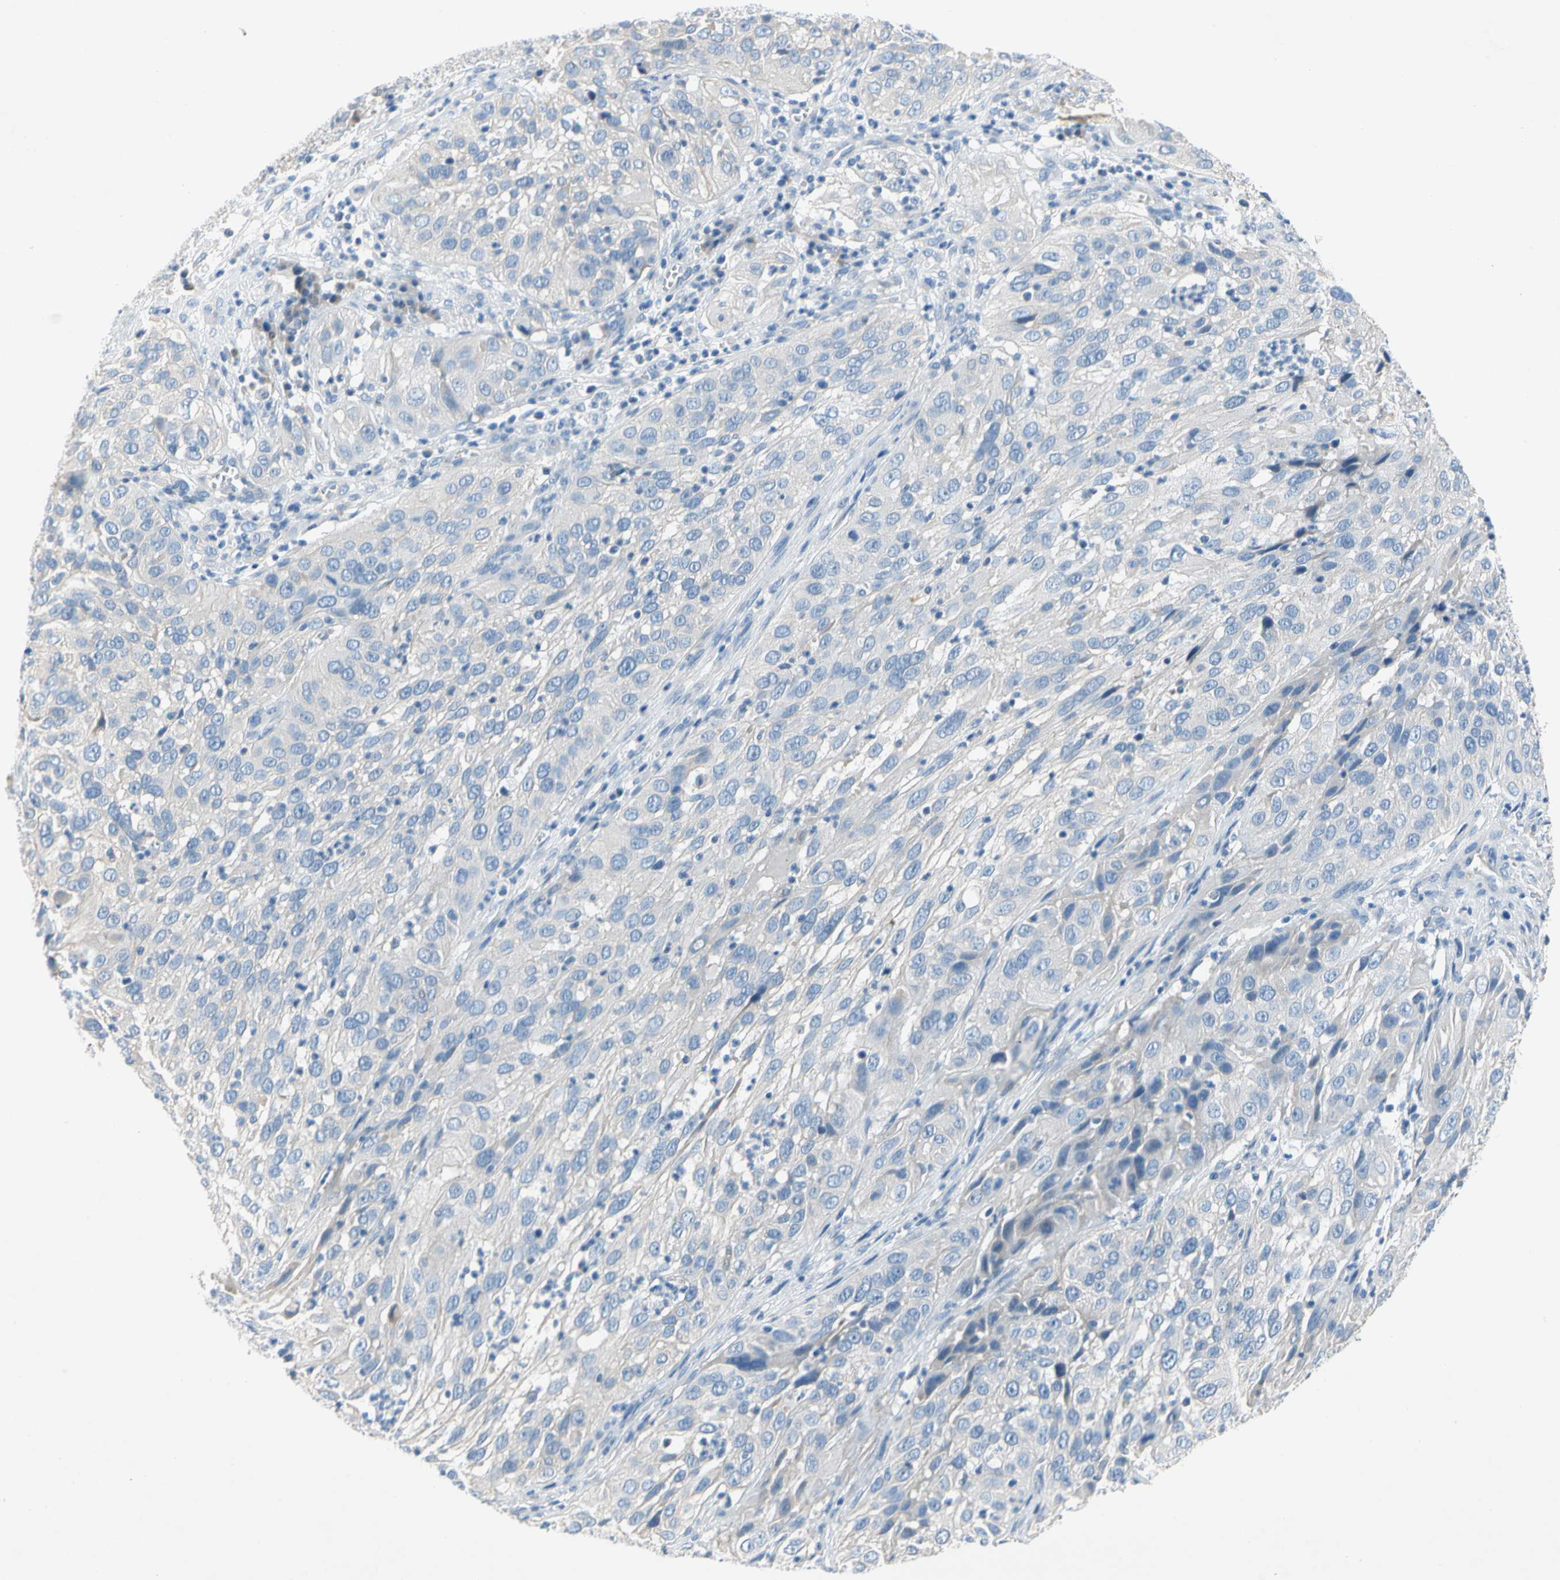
{"staining": {"intensity": "negative", "quantity": "none", "location": "none"}, "tissue": "cervical cancer", "cell_type": "Tumor cells", "image_type": "cancer", "snomed": [{"axis": "morphology", "description": "Squamous cell carcinoma, NOS"}, {"axis": "topography", "description": "Cervix"}], "caption": "An image of human cervical squamous cell carcinoma is negative for staining in tumor cells. (Brightfield microscopy of DAB (3,3'-diaminobenzidine) immunohistochemistry (IHC) at high magnification).", "gene": "CA14", "patient": {"sex": "female", "age": 32}}